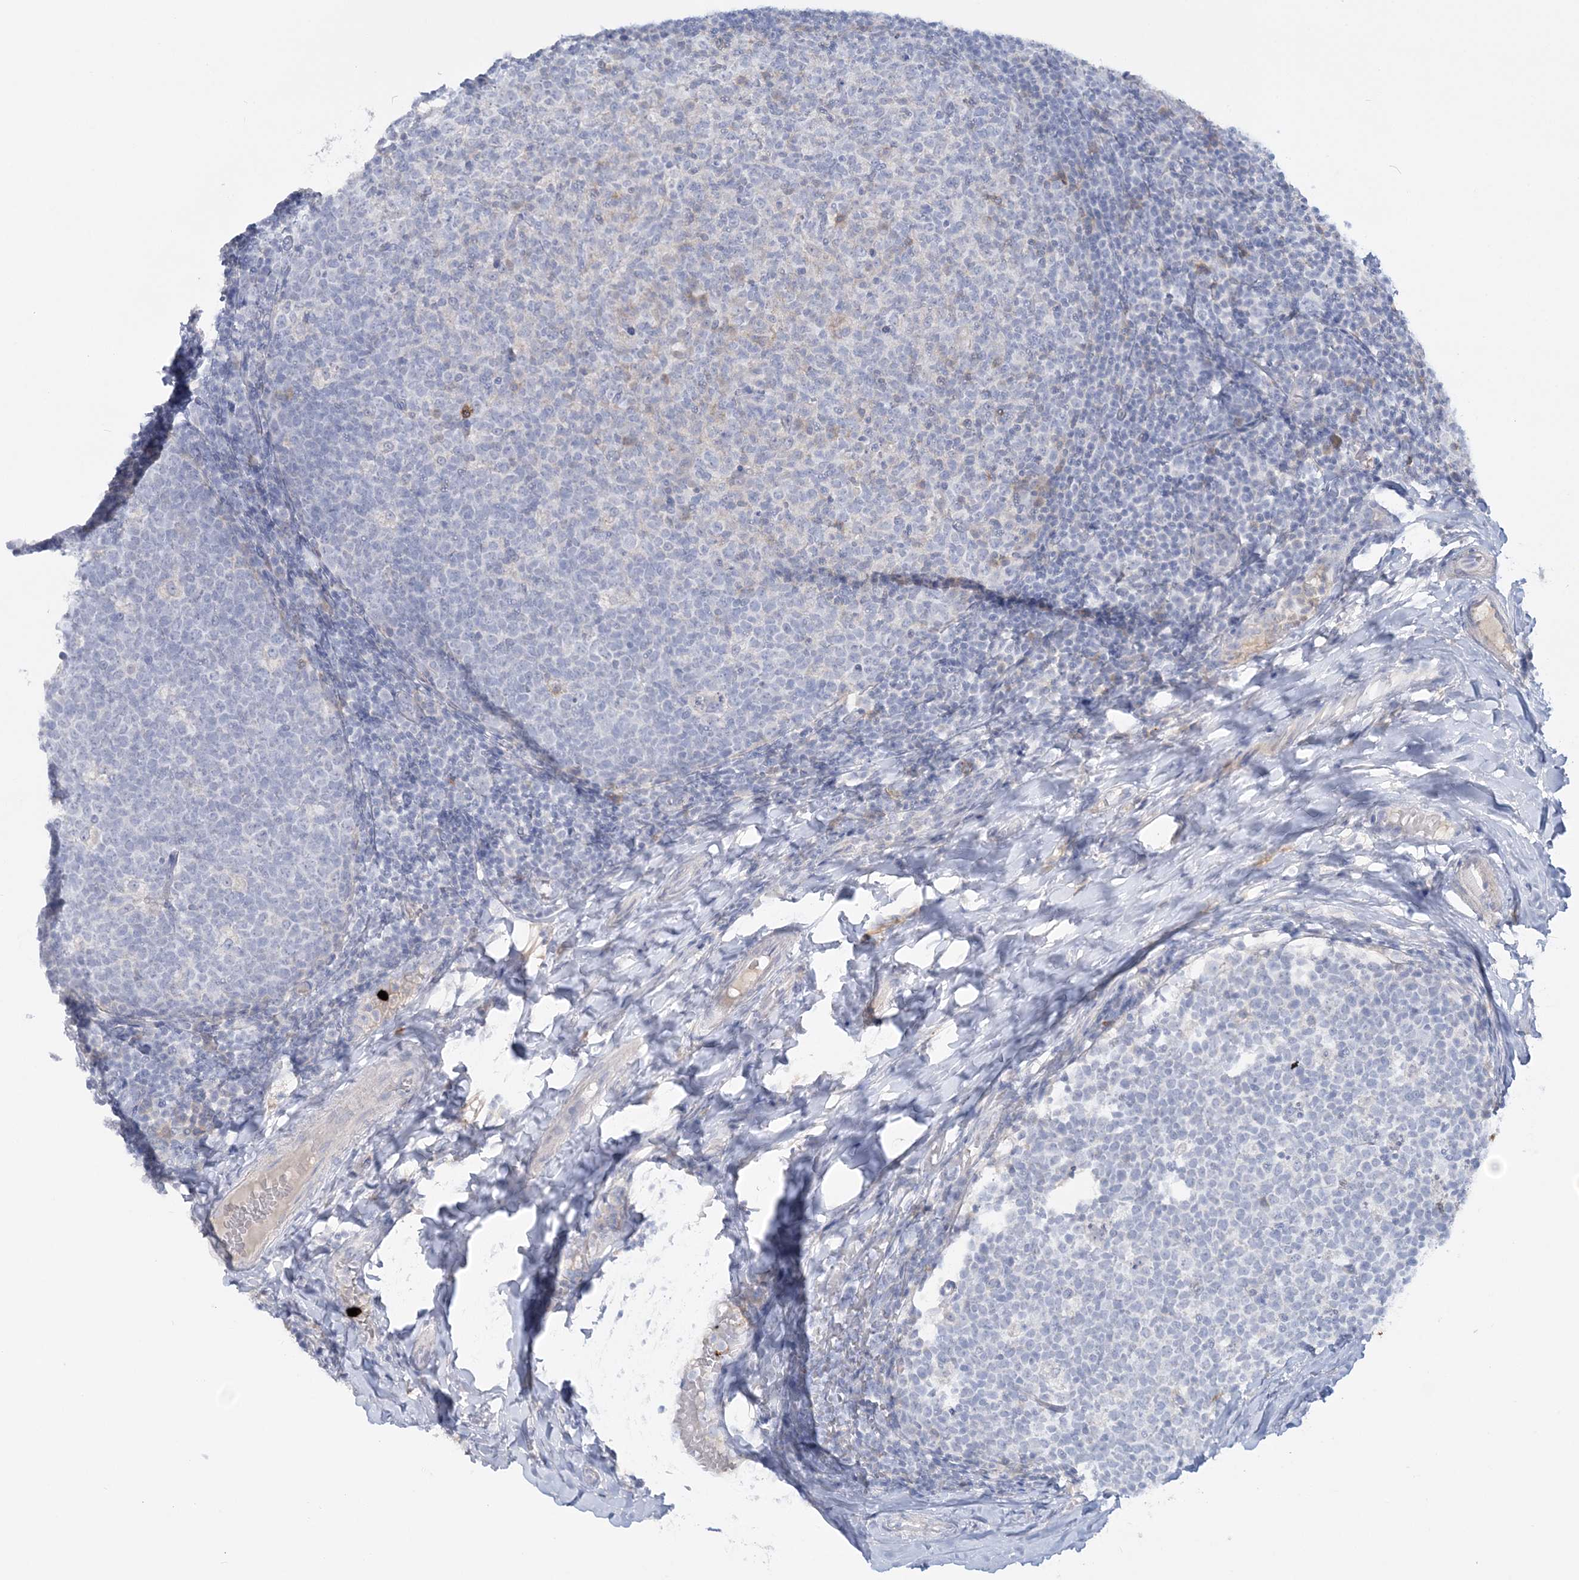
{"staining": {"intensity": "negative", "quantity": "none", "location": "none"}, "tissue": "tonsil", "cell_type": "Germinal center cells", "image_type": "normal", "snomed": [{"axis": "morphology", "description": "Normal tissue, NOS"}, {"axis": "topography", "description": "Tonsil"}], "caption": "The micrograph shows no significant staining in germinal center cells of tonsil. (IHC, brightfield microscopy, high magnification).", "gene": "WDSUB1", "patient": {"sex": "female", "age": 19}}